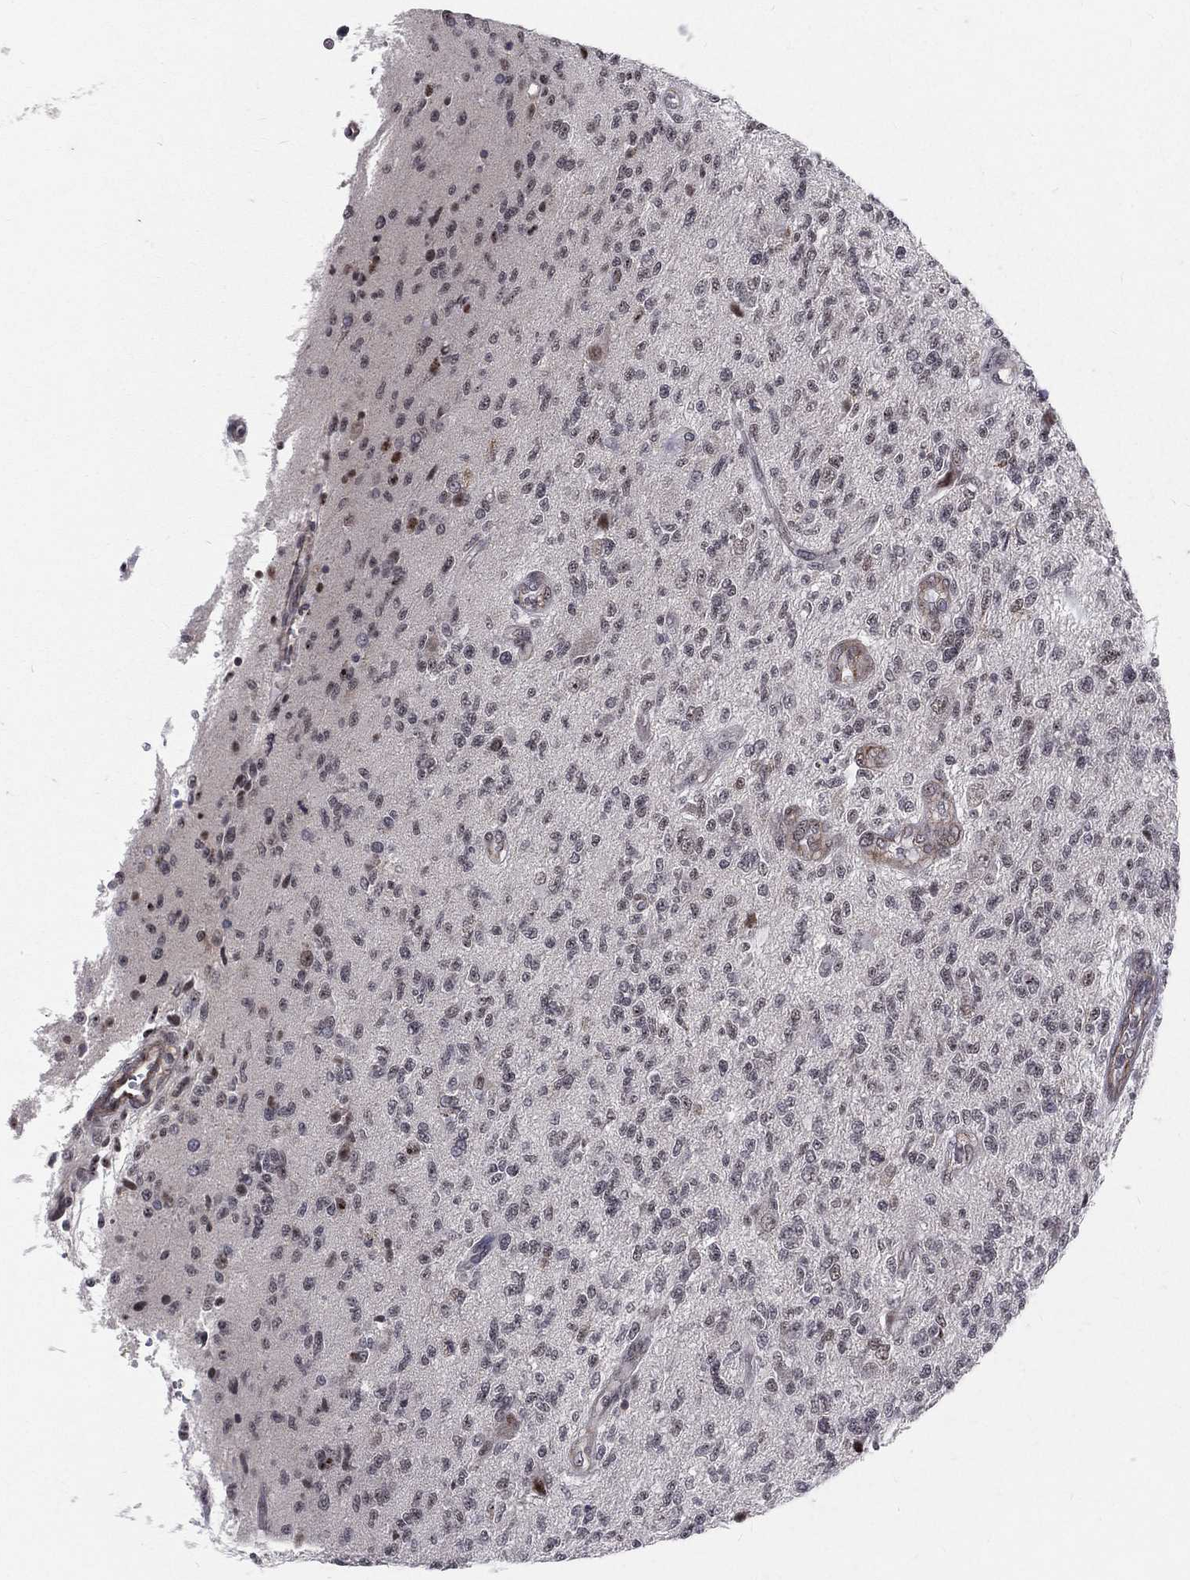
{"staining": {"intensity": "negative", "quantity": "none", "location": "none"}, "tissue": "glioma", "cell_type": "Tumor cells", "image_type": "cancer", "snomed": [{"axis": "morphology", "description": "Glioma, malignant, High grade"}, {"axis": "topography", "description": "Brain"}], "caption": "This is an IHC image of high-grade glioma (malignant). There is no staining in tumor cells.", "gene": "MORC2", "patient": {"sex": "male", "age": 56}}